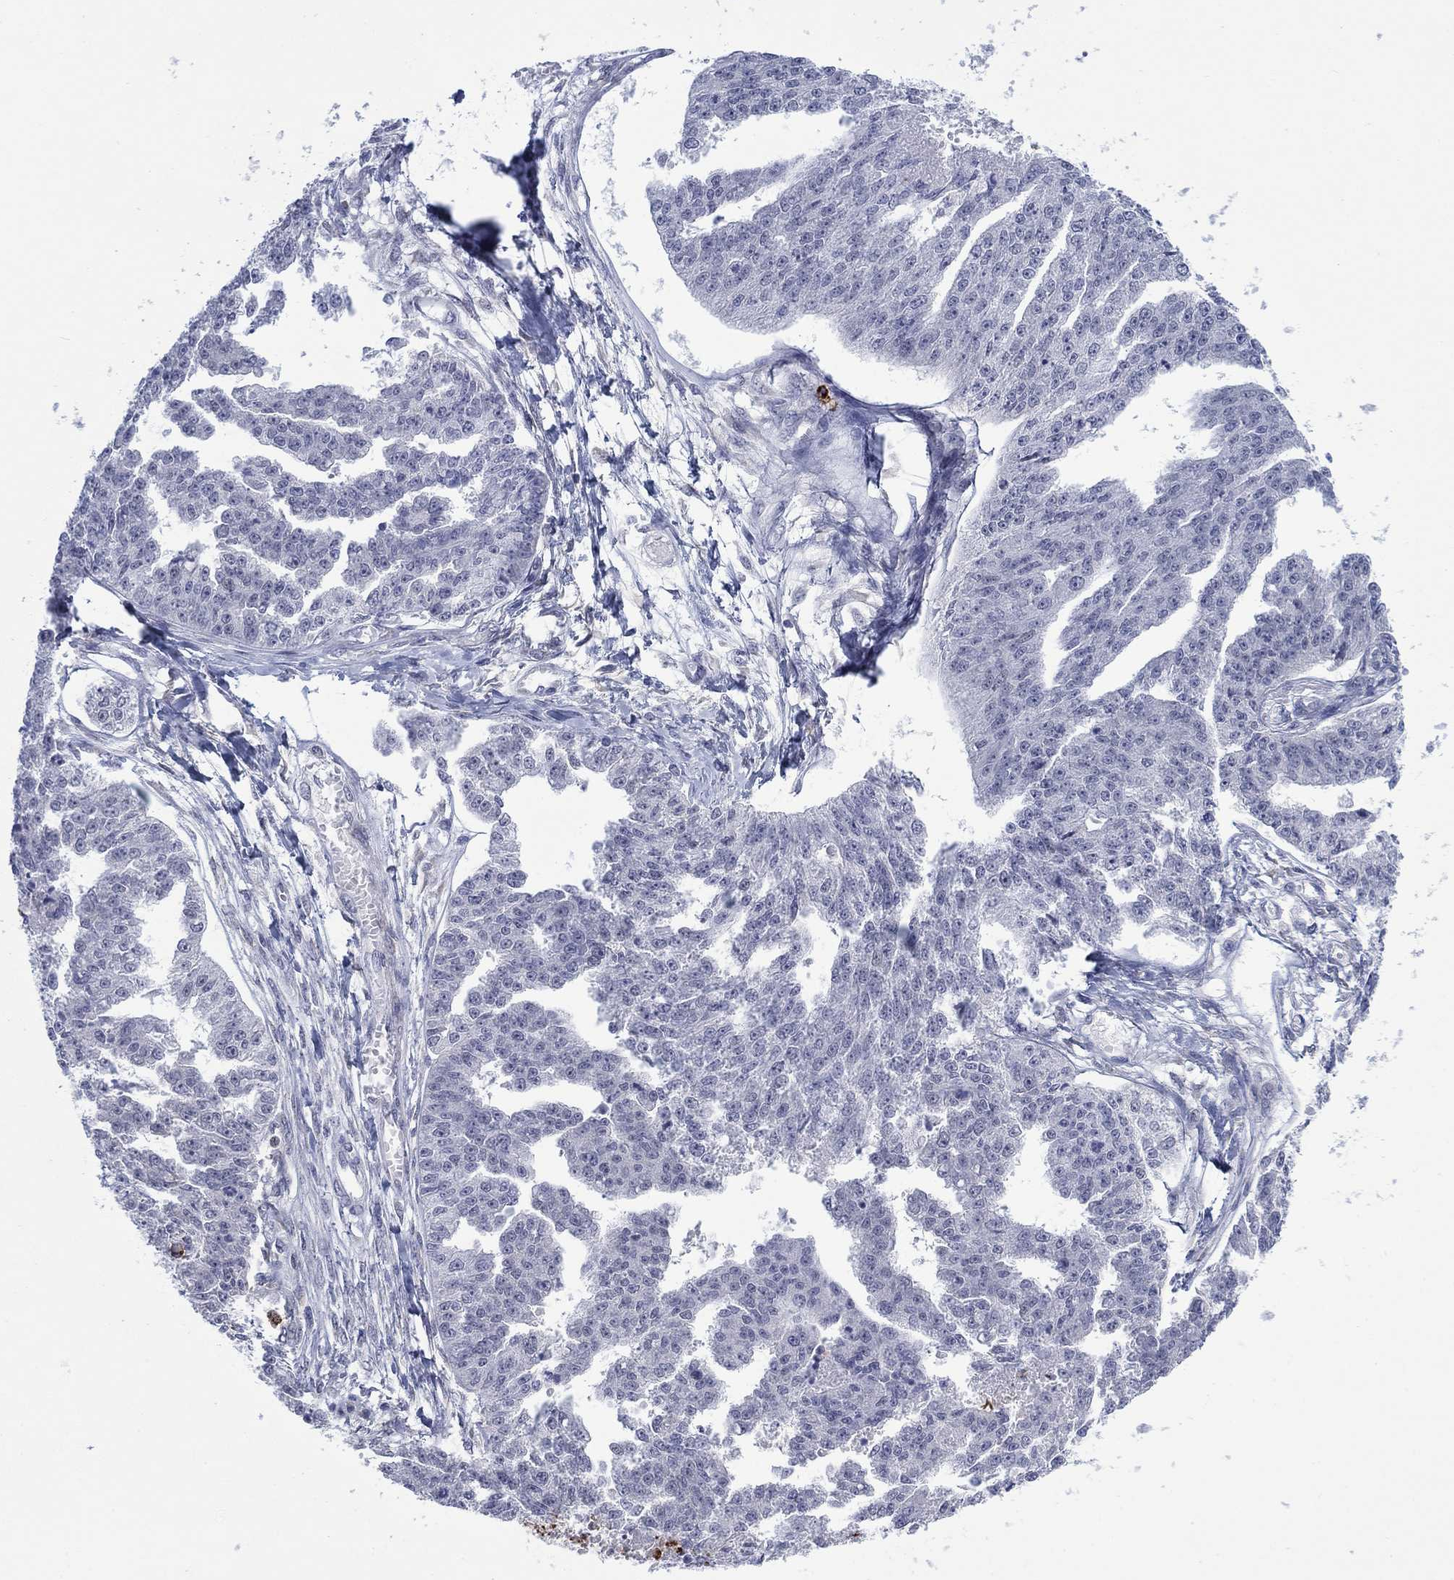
{"staining": {"intensity": "negative", "quantity": "none", "location": "none"}, "tissue": "ovarian cancer", "cell_type": "Tumor cells", "image_type": "cancer", "snomed": [{"axis": "morphology", "description": "Cystadenocarcinoma, serous, NOS"}, {"axis": "topography", "description": "Ovary"}], "caption": "The IHC photomicrograph has no significant staining in tumor cells of ovarian cancer (serous cystadenocarcinoma) tissue.", "gene": "MTRFR", "patient": {"sex": "female", "age": 58}}